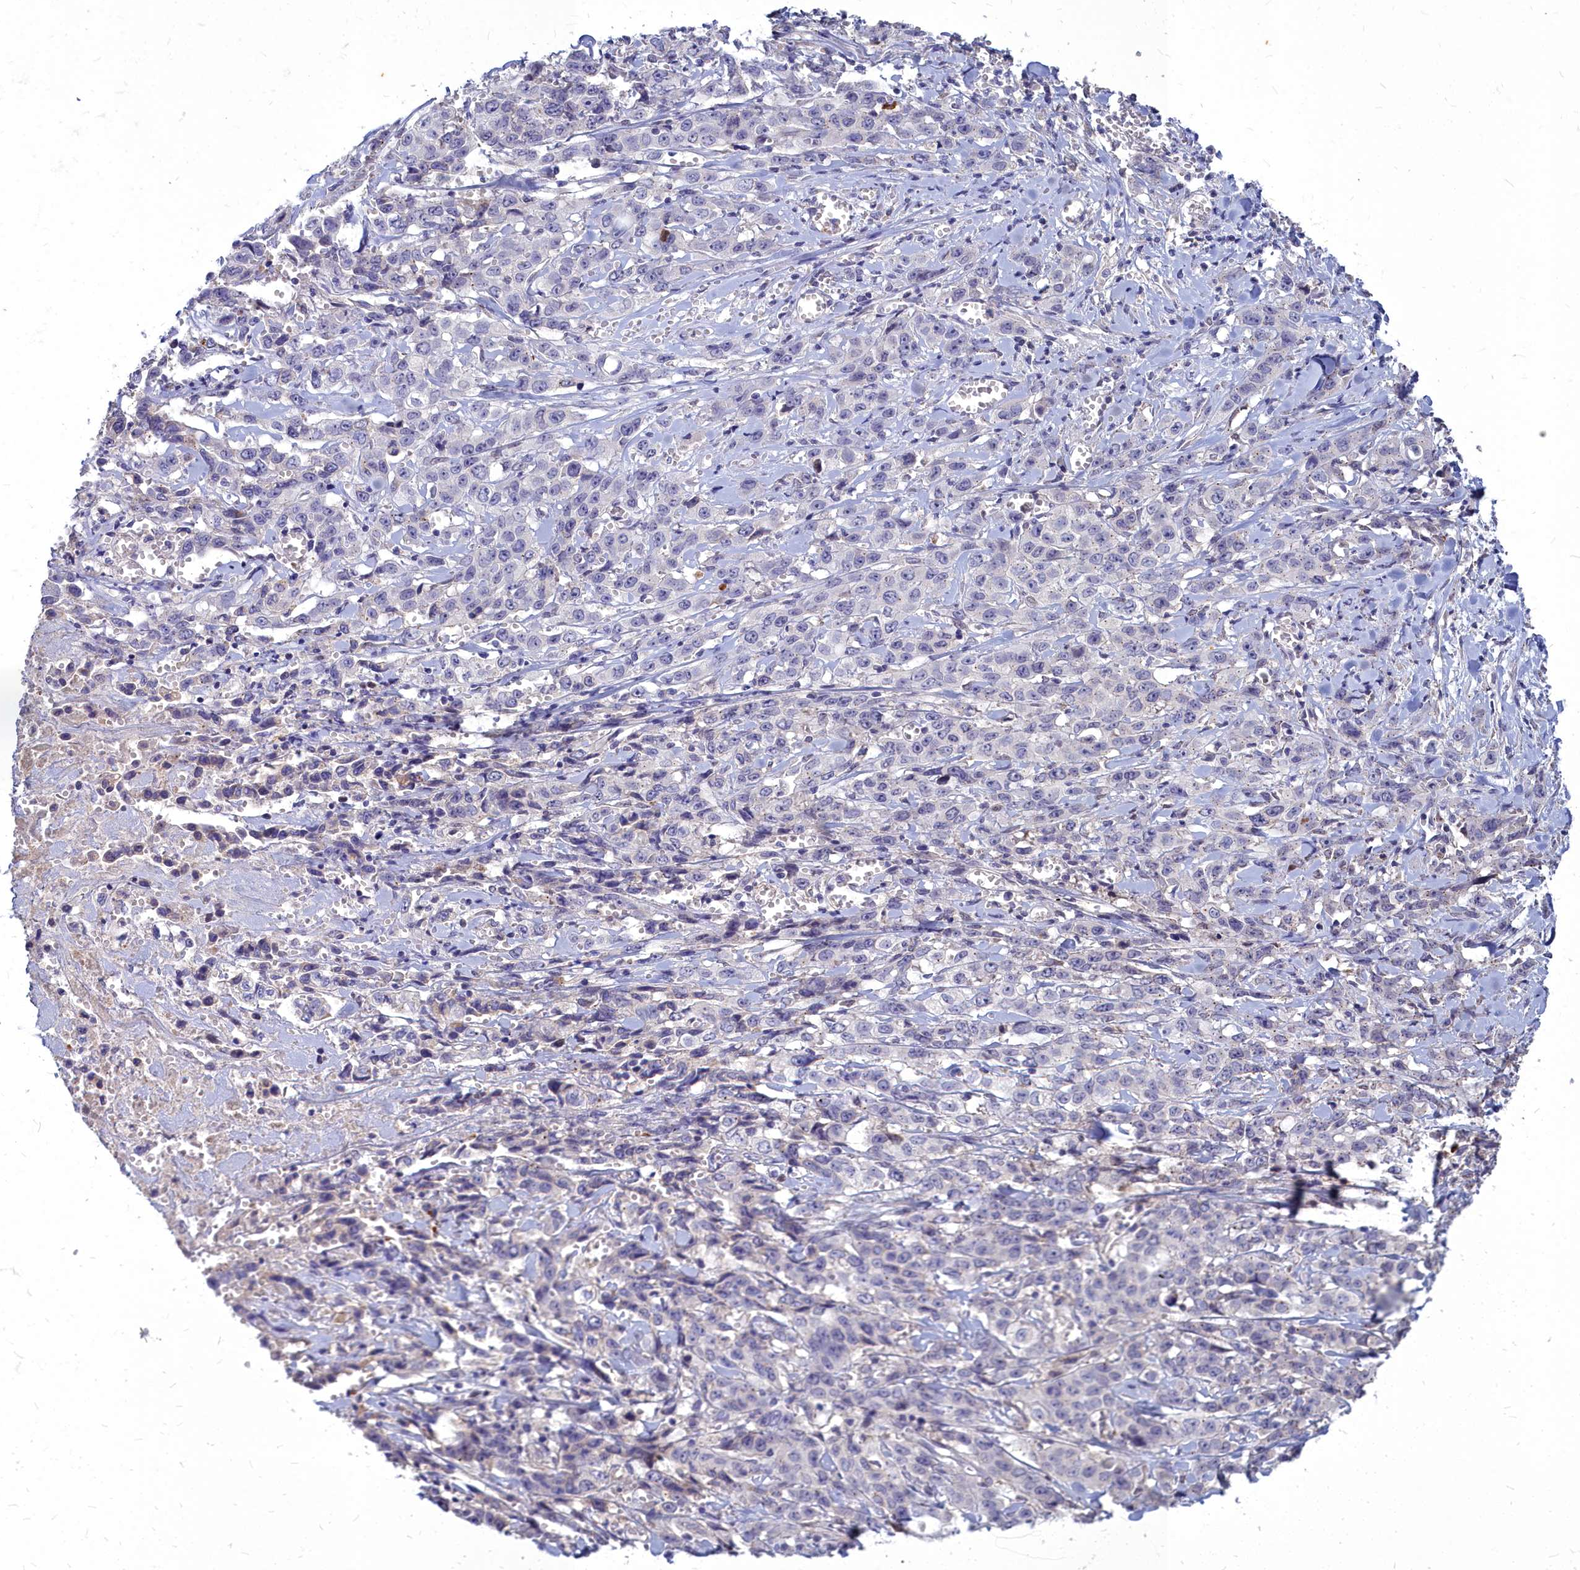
{"staining": {"intensity": "negative", "quantity": "none", "location": "none"}, "tissue": "stomach cancer", "cell_type": "Tumor cells", "image_type": "cancer", "snomed": [{"axis": "morphology", "description": "Adenocarcinoma, NOS"}, {"axis": "topography", "description": "Stomach, upper"}], "caption": "A histopathology image of human stomach cancer is negative for staining in tumor cells. Brightfield microscopy of immunohistochemistry stained with DAB (3,3'-diaminobenzidine) (brown) and hematoxylin (blue), captured at high magnification.", "gene": "NOXA1", "patient": {"sex": "male", "age": 62}}